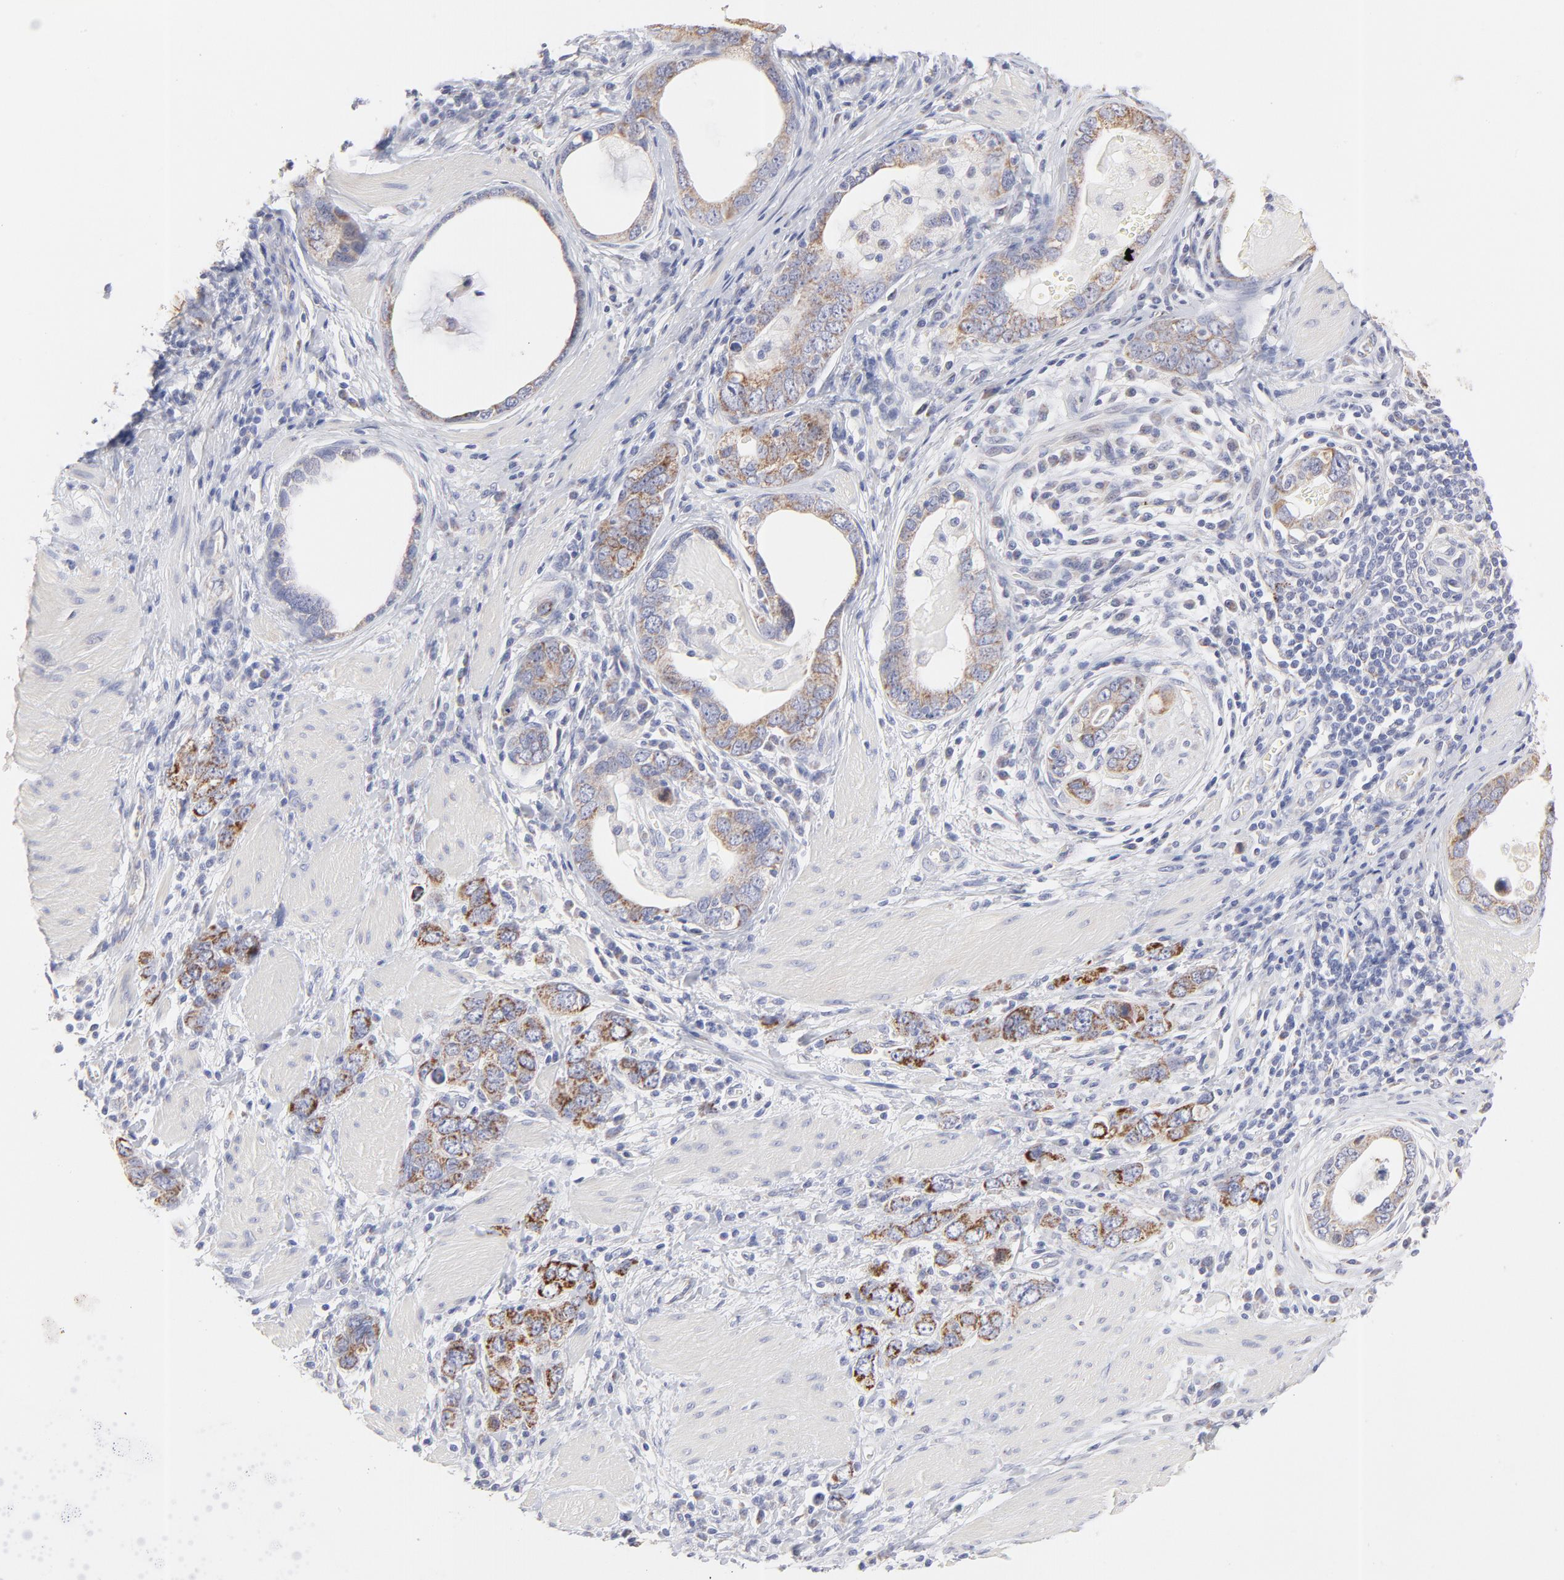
{"staining": {"intensity": "moderate", "quantity": ">75%", "location": "cytoplasmic/membranous"}, "tissue": "stomach cancer", "cell_type": "Tumor cells", "image_type": "cancer", "snomed": [{"axis": "morphology", "description": "Adenocarcinoma, NOS"}, {"axis": "topography", "description": "Stomach, lower"}], "caption": "A brown stain highlights moderate cytoplasmic/membranous expression of a protein in adenocarcinoma (stomach) tumor cells. (DAB IHC with brightfield microscopy, high magnification).", "gene": "TST", "patient": {"sex": "female", "age": 93}}